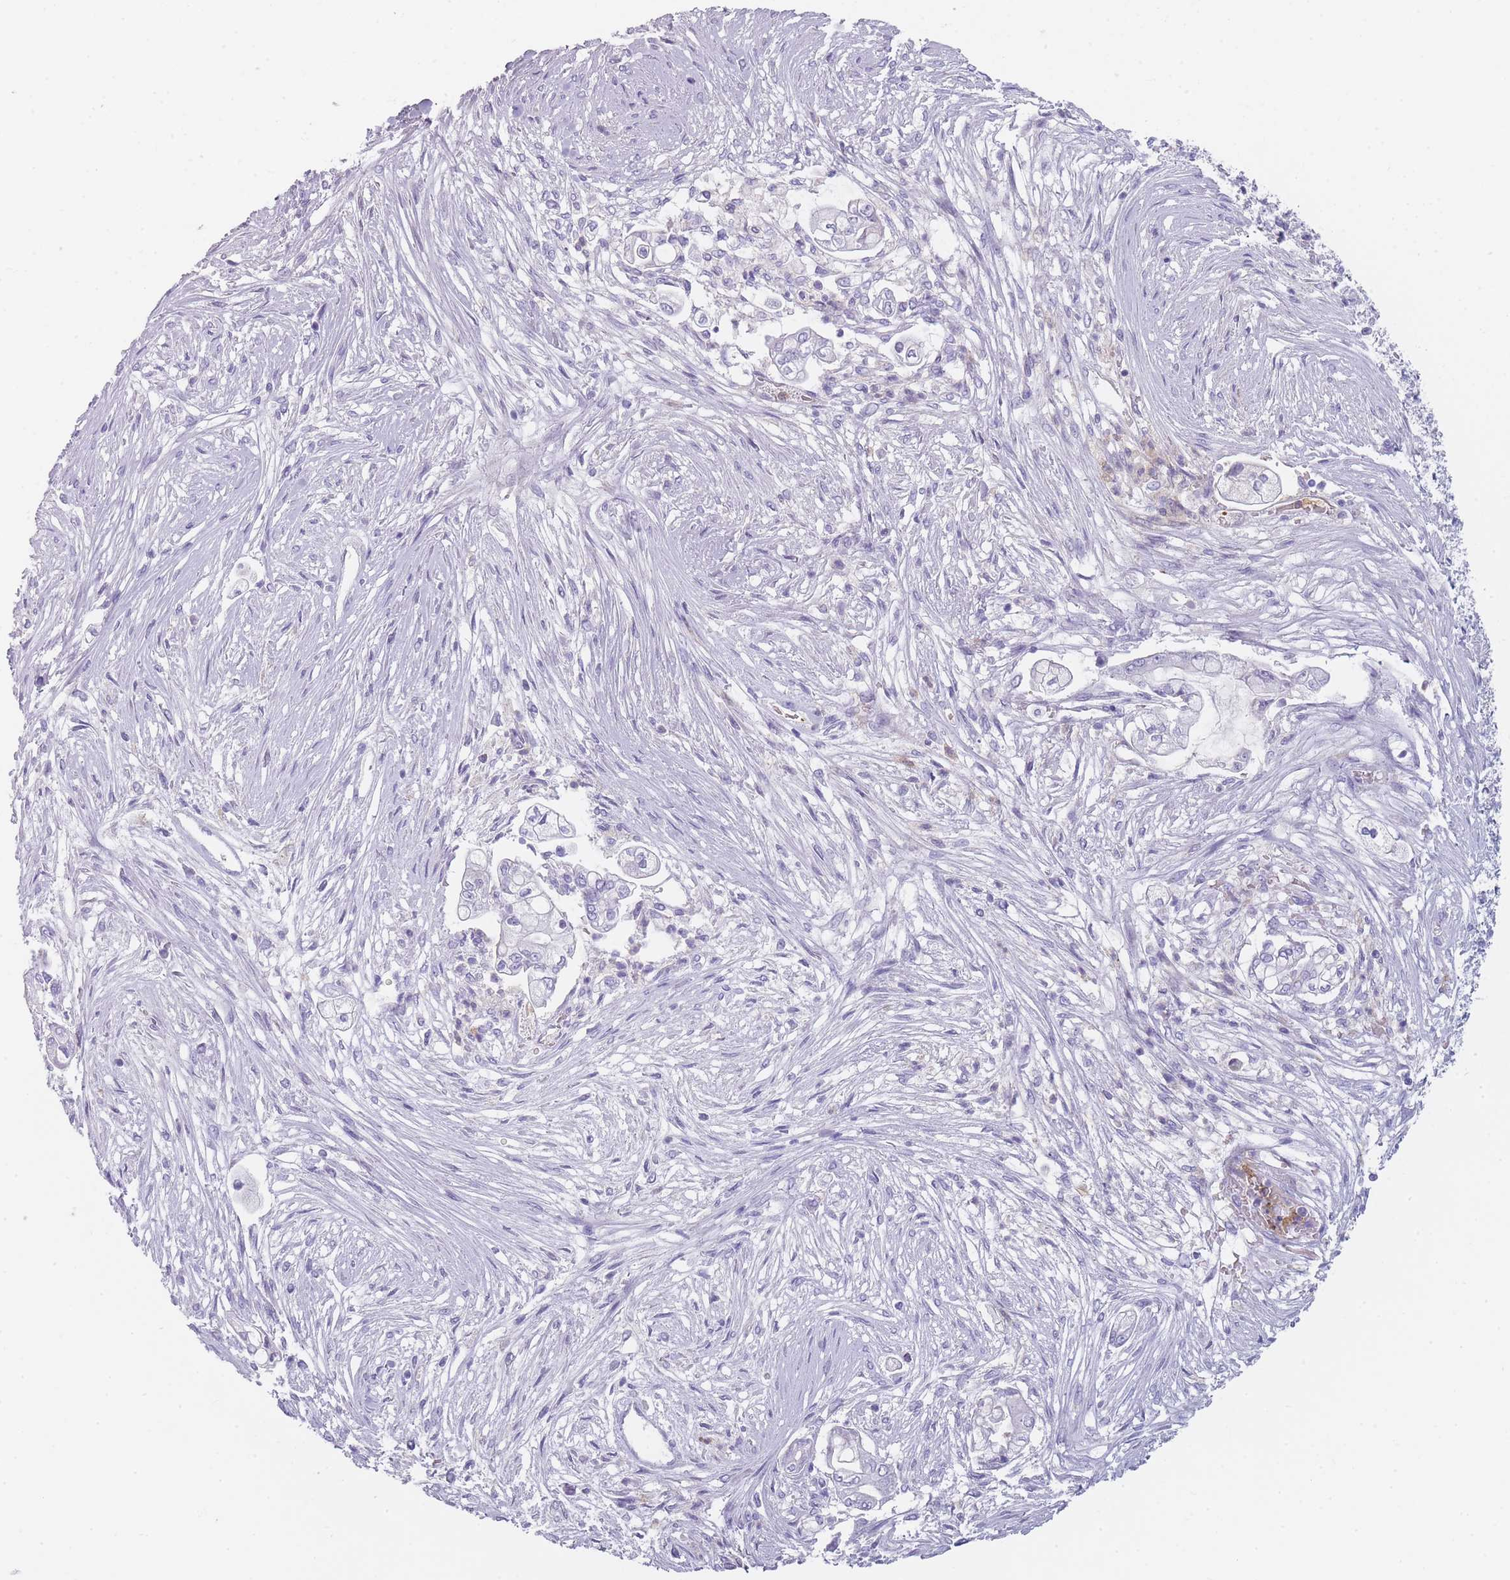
{"staining": {"intensity": "negative", "quantity": "none", "location": "none"}, "tissue": "pancreatic cancer", "cell_type": "Tumor cells", "image_type": "cancer", "snomed": [{"axis": "morphology", "description": "Adenocarcinoma, NOS"}, {"axis": "topography", "description": "Pancreas"}], "caption": "Immunohistochemistry (IHC) photomicrograph of pancreatic cancer (adenocarcinoma) stained for a protein (brown), which shows no expression in tumor cells. (Immunohistochemistry (IHC), brightfield microscopy, high magnification).", "gene": "CR1L", "patient": {"sex": "female", "age": 69}}